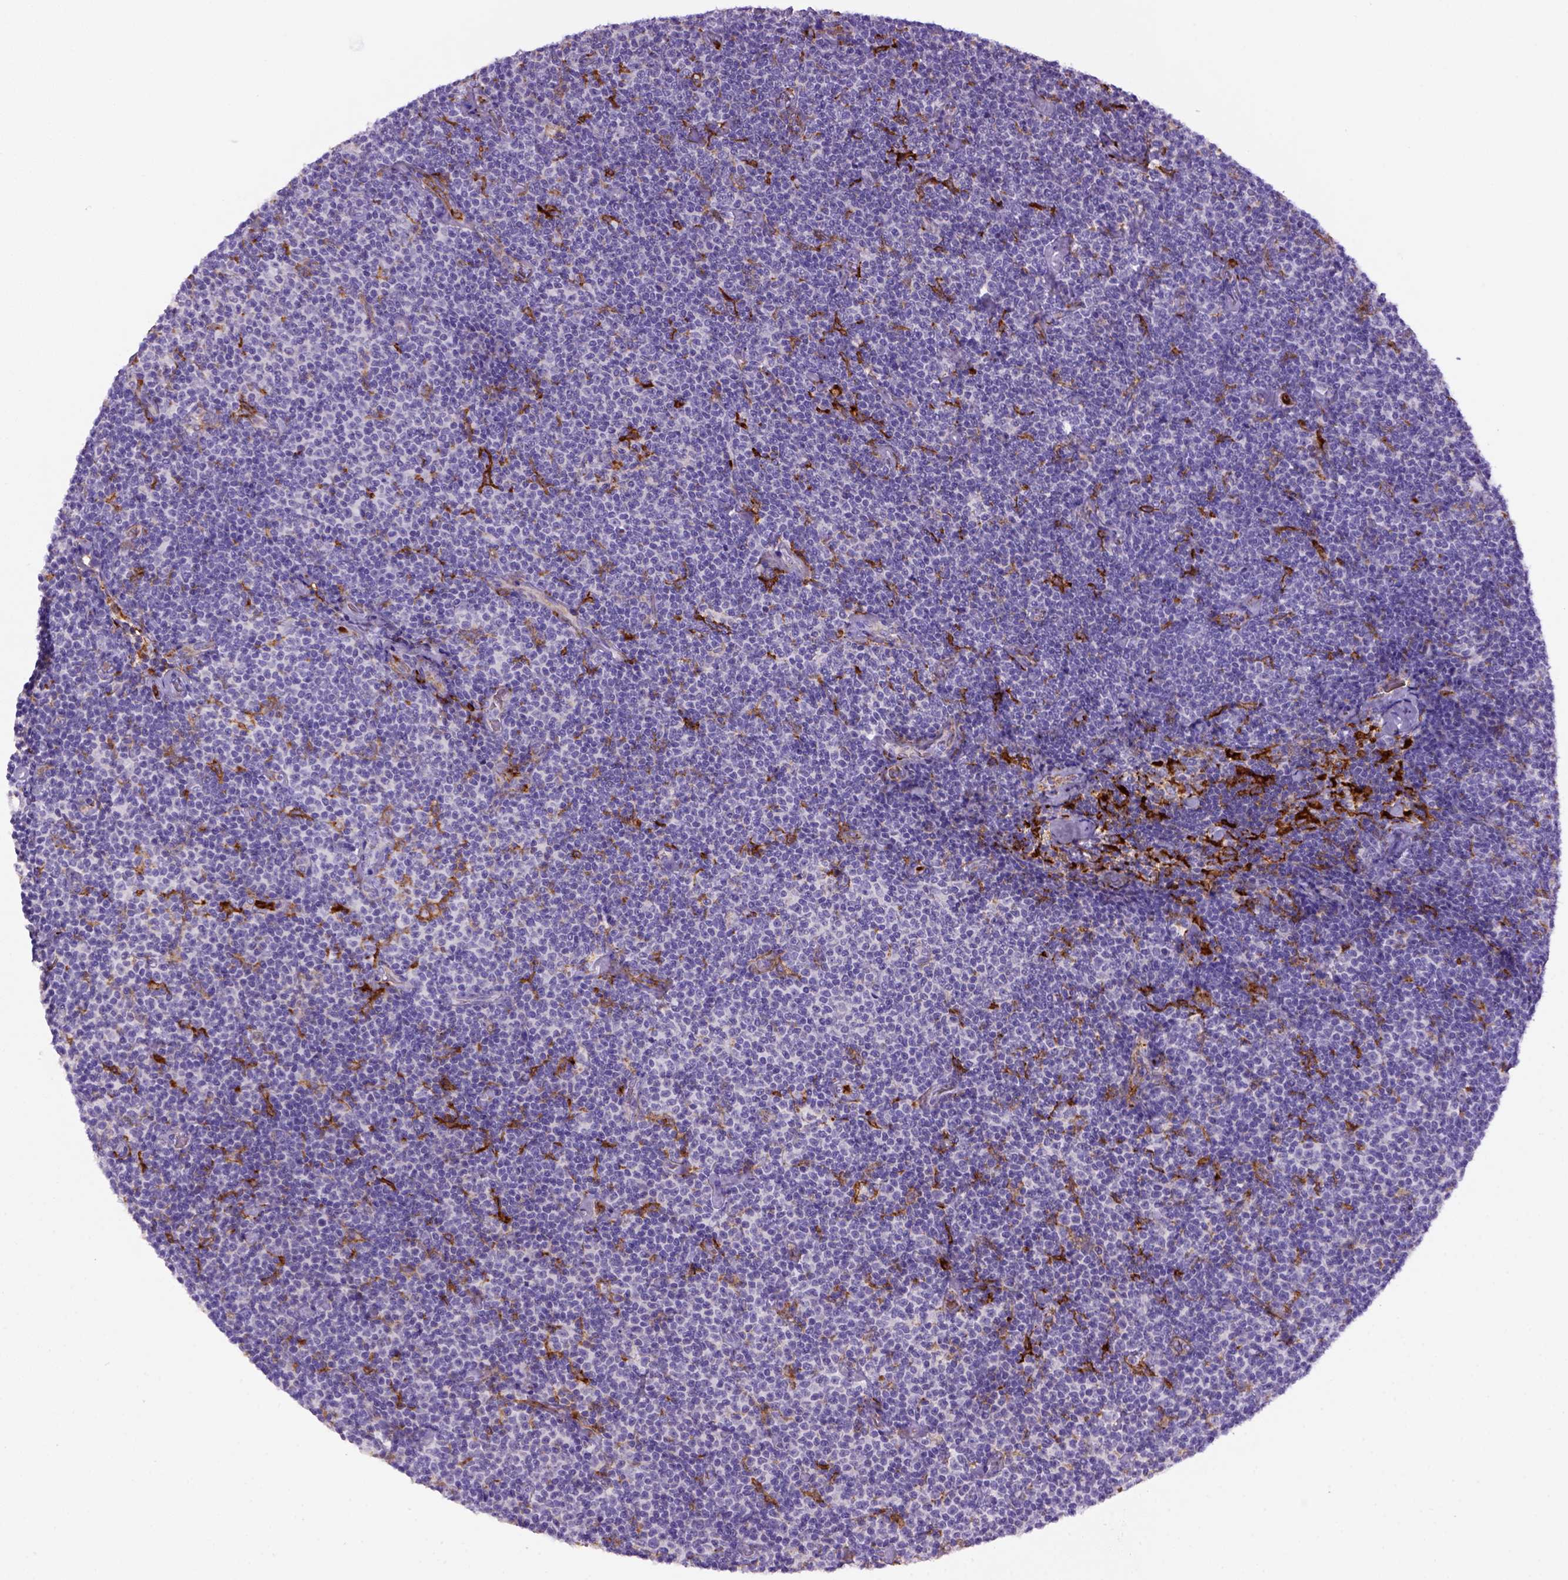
{"staining": {"intensity": "negative", "quantity": "none", "location": "none"}, "tissue": "lymphoma", "cell_type": "Tumor cells", "image_type": "cancer", "snomed": [{"axis": "morphology", "description": "Malignant lymphoma, non-Hodgkin's type, Low grade"}, {"axis": "topography", "description": "Lymph node"}], "caption": "DAB immunohistochemical staining of lymphoma demonstrates no significant expression in tumor cells.", "gene": "CD14", "patient": {"sex": "male", "age": 81}}